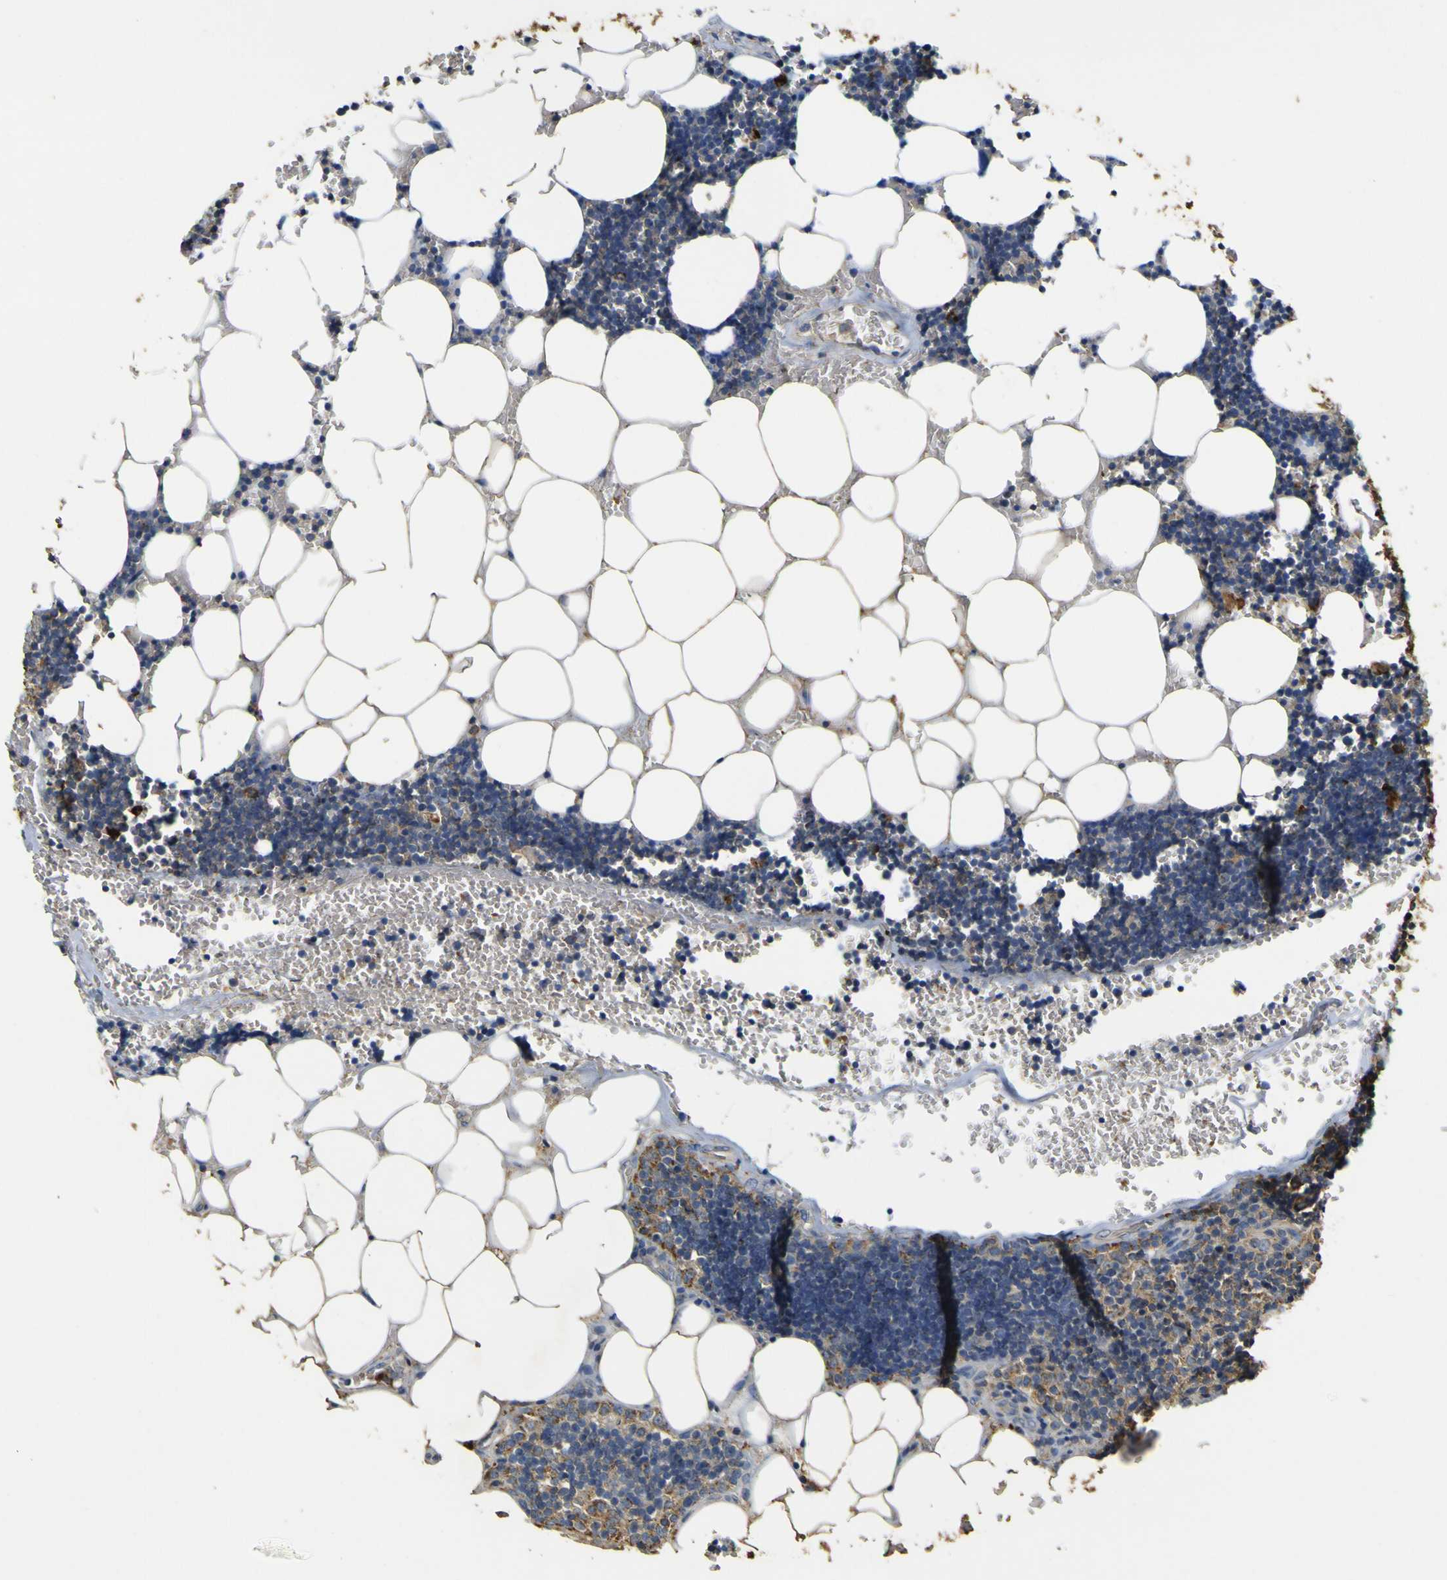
{"staining": {"intensity": "moderate", "quantity": ">75%", "location": "cytoplasmic/membranous"}, "tissue": "lymph node", "cell_type": "Germinal center cells", "image_type": "normal", "snomed": [{"axis": "morphology", "description": "Normal tissue, NOS"}, {"axis": "topography", "description": "Lymph node"}], "caption": "Protein staining reveals moderate cytoplasmic/membranous positivity in approximately >75% of germinal center cells in benign lymph node.", "gene": "ACSL3", "patient": {"sex": "male", "age": 33}}